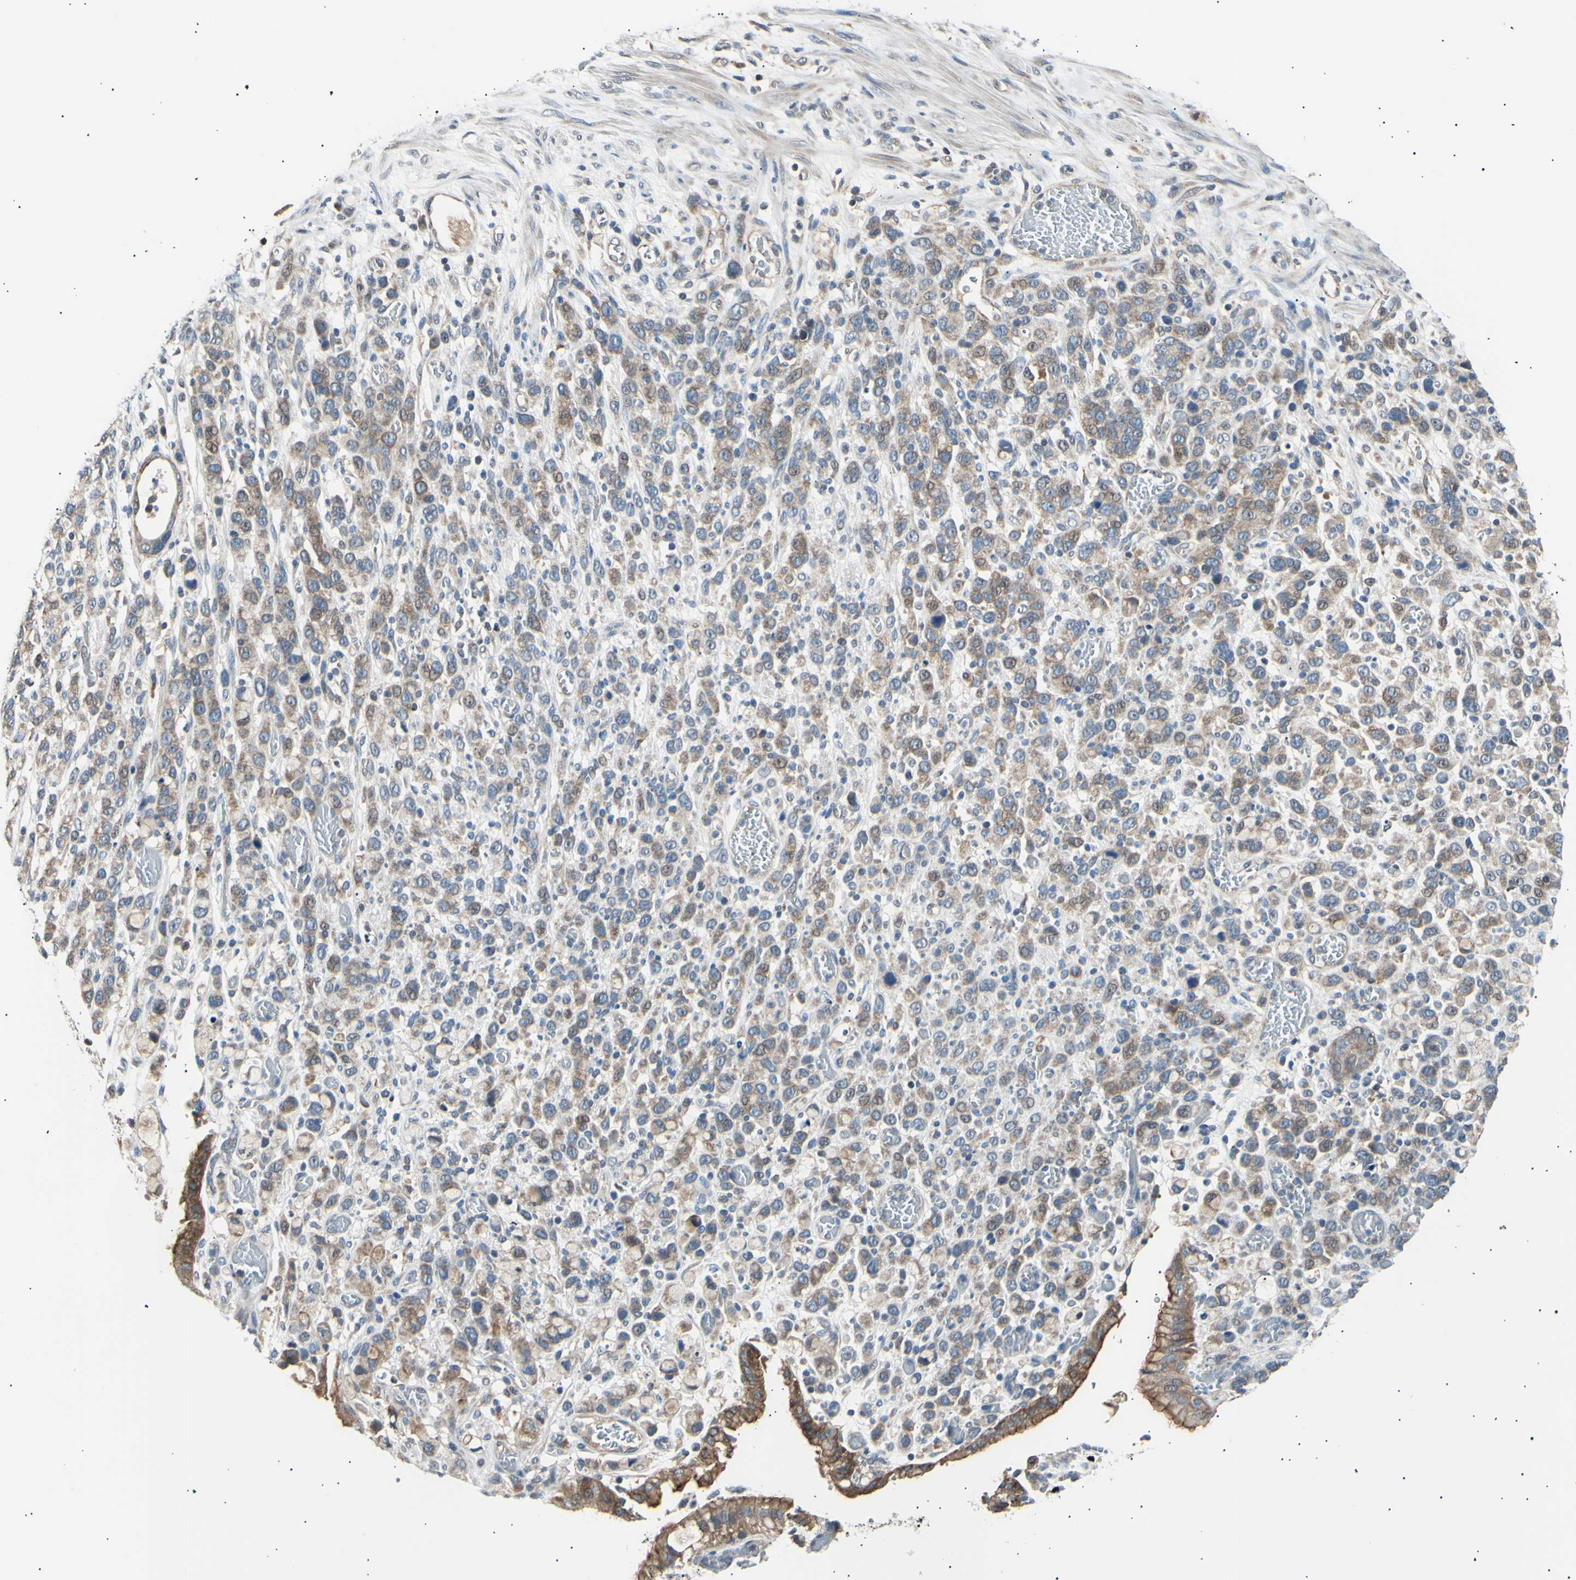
{"staining": {"intensity": "moderate", "quantity": ">75%", "location": "cytoplasmic/membranous"}, "tissue": "stomach cancer", "cell_type": "Tumor cells", "image_type": "cancer", "snomed": [{"axis": "morphology", "description": "Normal tissue, NOS"}, {"axis": "morphology", "description": "Adenocarcinoma, NOS"}, {"axis": "morphology", "description": "Adenocarcinoma, High grade"}, {"axis": "topography", "description": "Stomach, upper"}, {"axis": "topography", "description": "Stomach"}], "caption": "Adenocarcinoma (high-grade) (stomach) was stained to show a protein in brown. There is medium levels of moderate cytoplasmic/membranous staining in about >75% of tumor cells.", "gene": "ITGA6", "patient": {"sex": "female", "age": 65}}